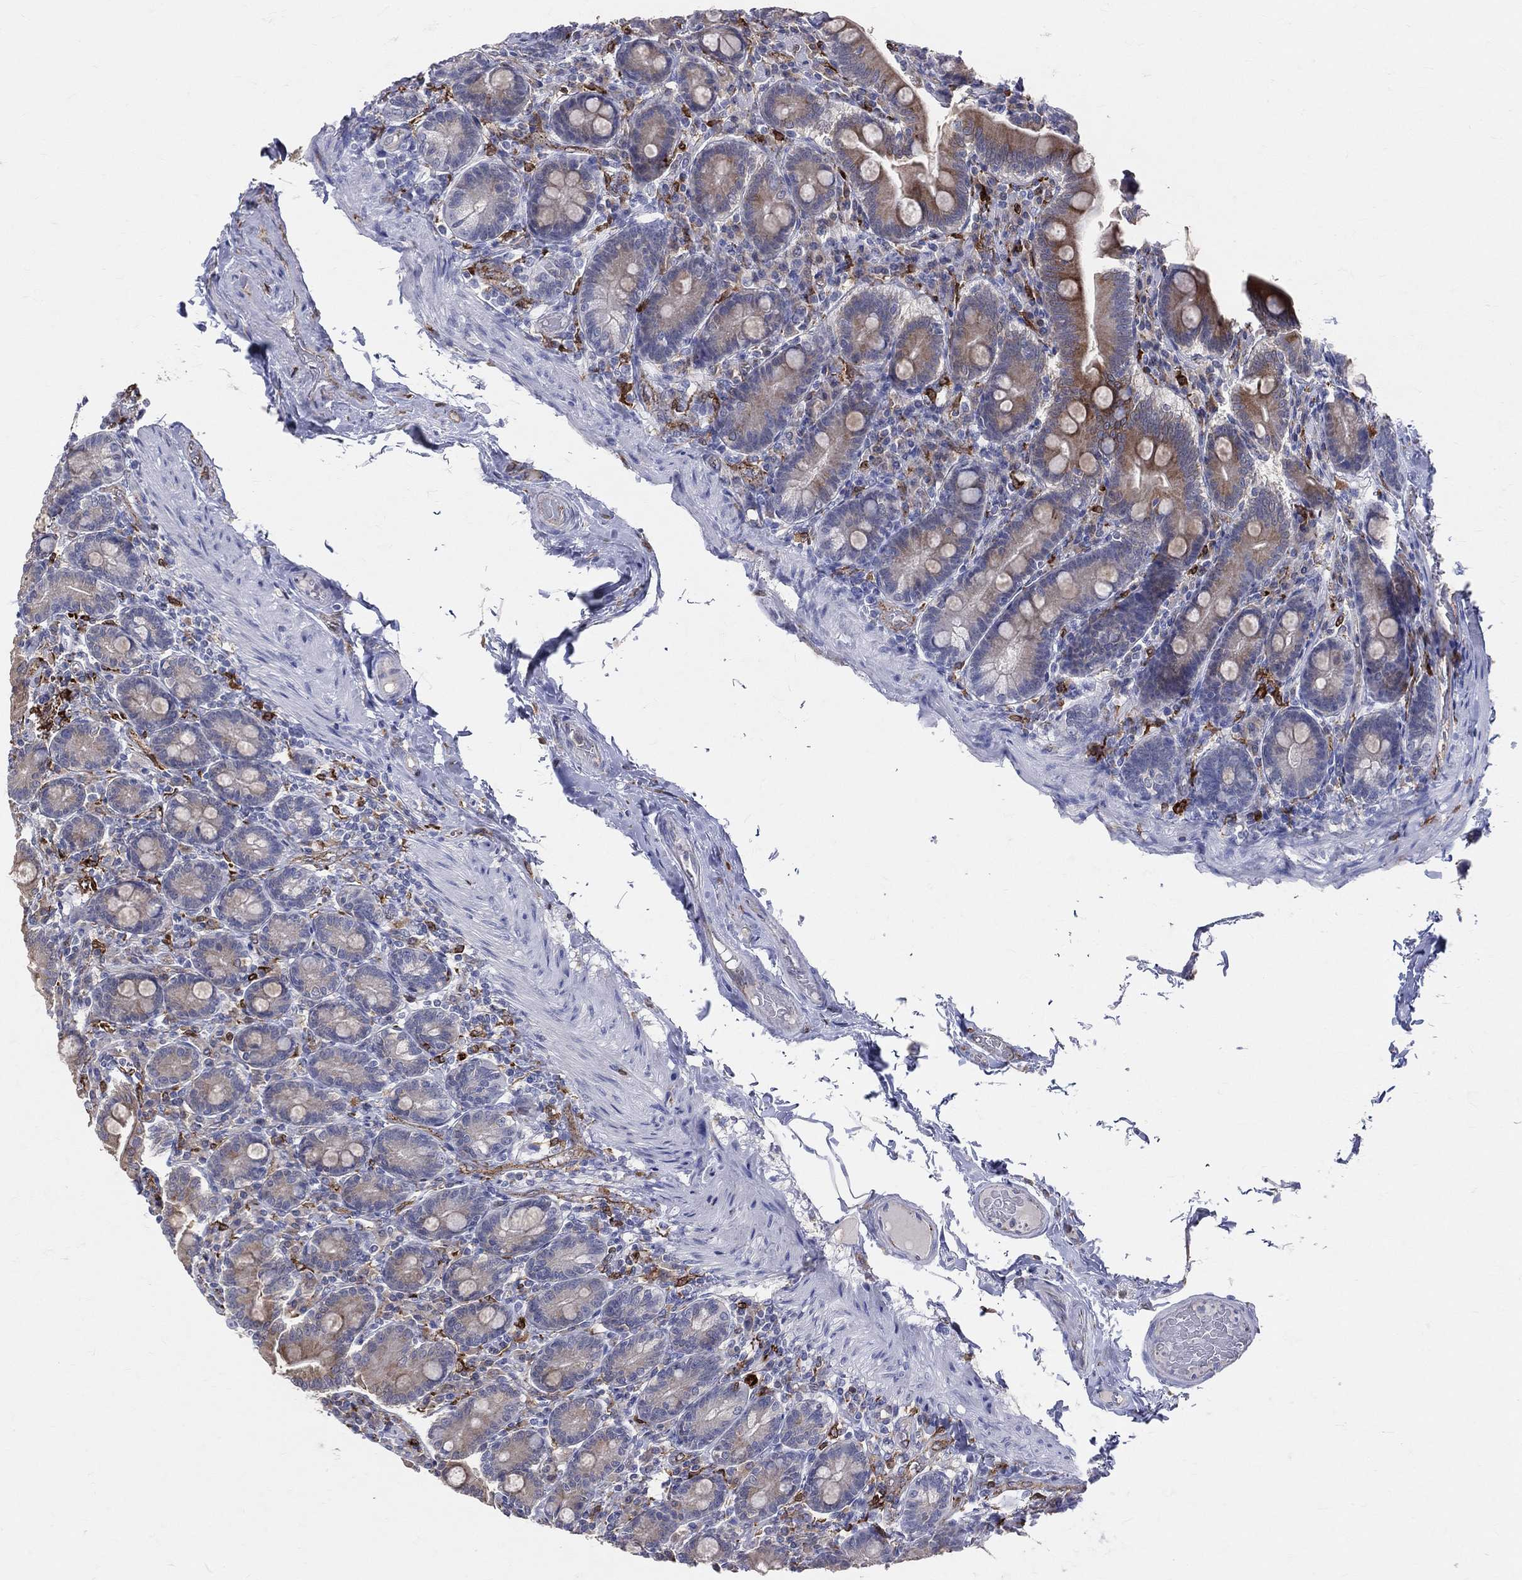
{"staining": {"intensity": "moderate", "quantity": ">75%", "location": "cytoplasmic/membranous"}, "tissue": "small intestine", "cell_type": "Glandular cells", "image_type": "normal", "snomed": [{"axis": "morphology", "description": "Normal tissue, NOS"}, {"axis": "topography", "description": "Small intestine"}], "caption": "Approximately >75% of glandular cells in normal human small intestine display moderate cytoplasmic/membranous protein staining as visualized by brown immunohistochemical staining.", "gene": "CD74", "patient": {"sex": "male", "age": 66}}